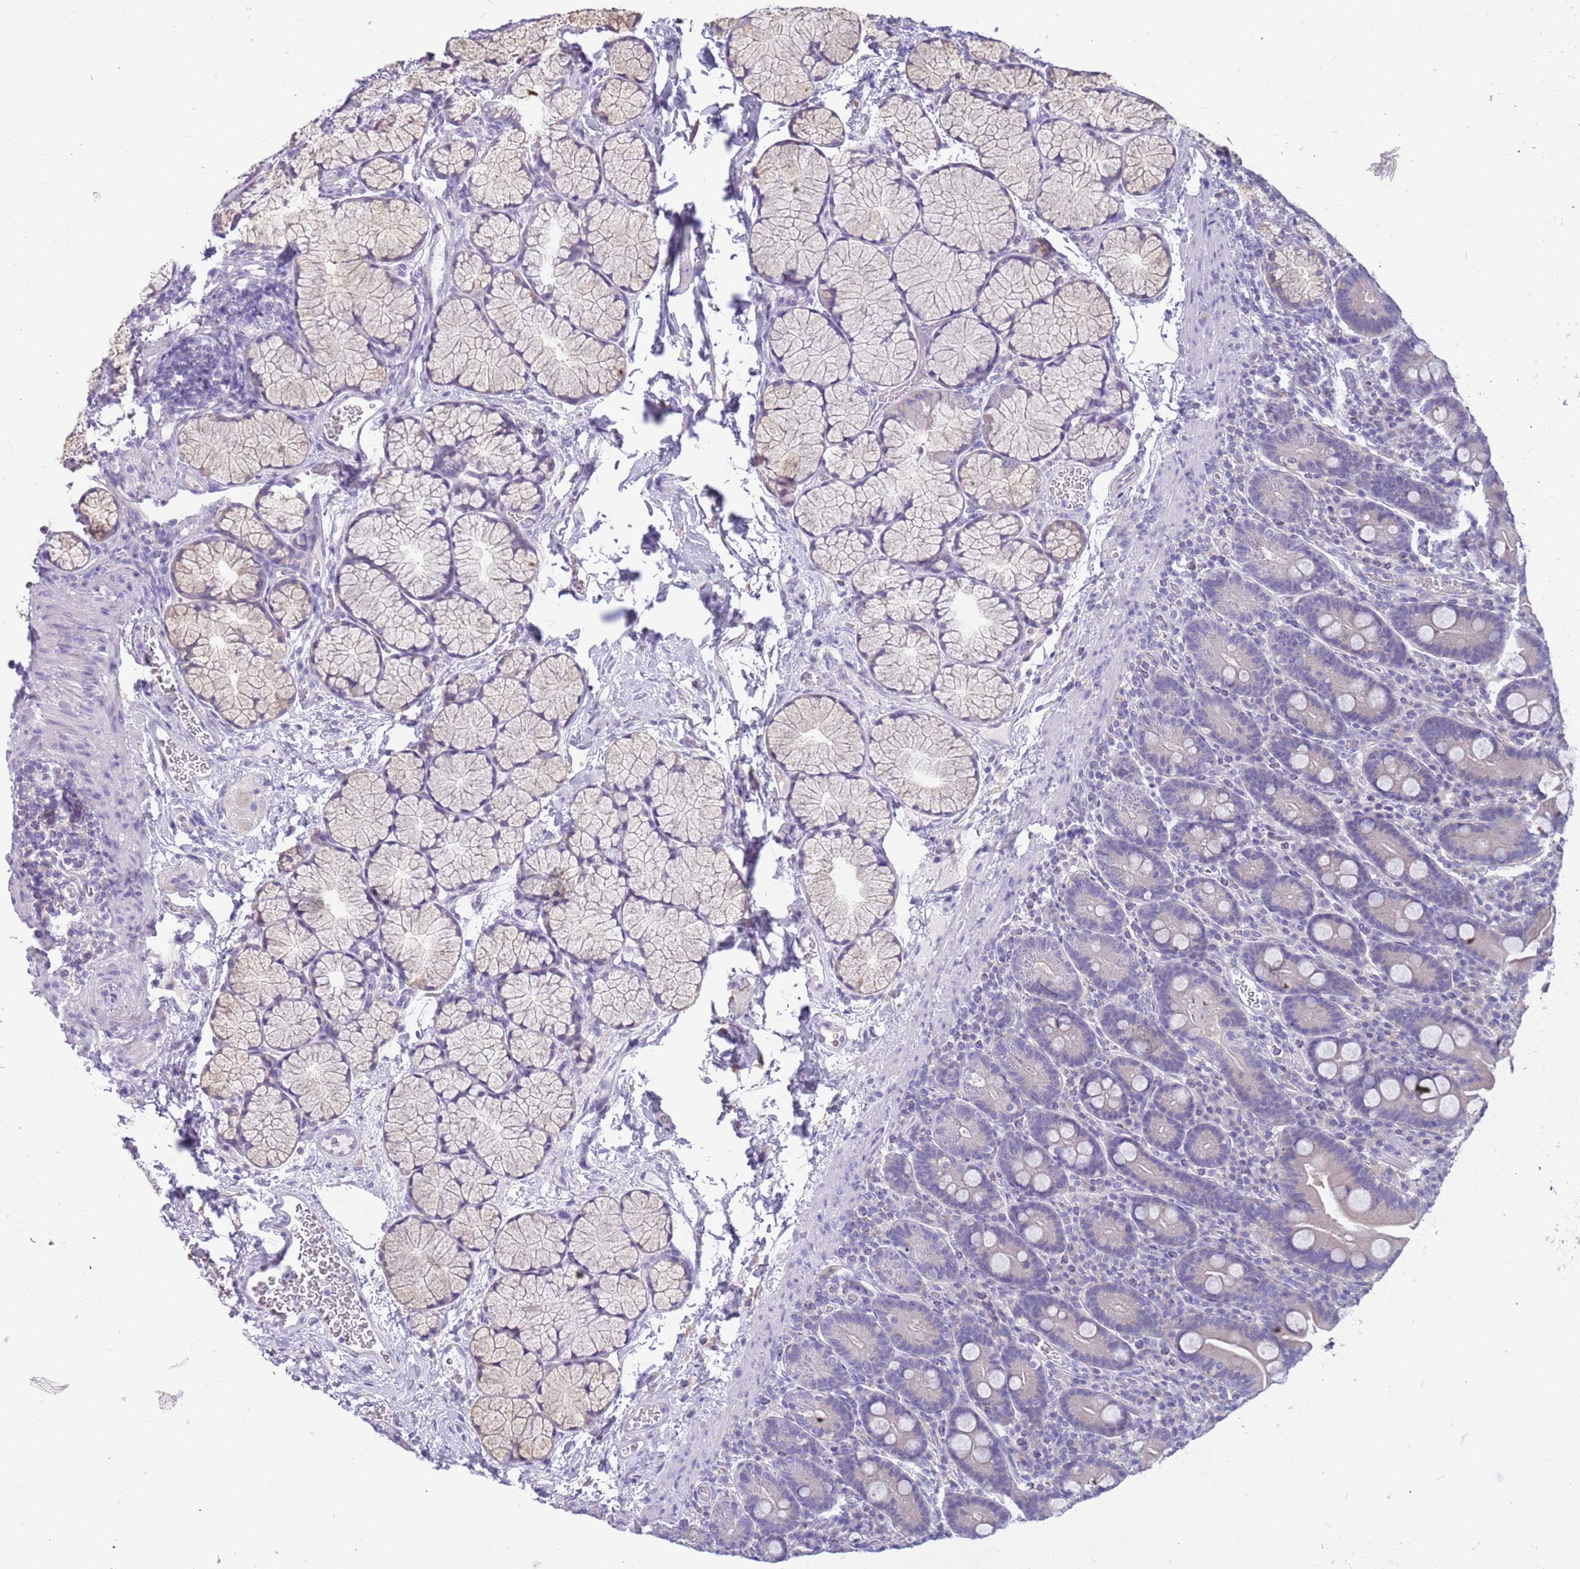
{"staining": {"intensity": "negative", "quantity": "none", "location": "none"}, "tissue": "duodenum", "cell_type": "Glandular cells", "image_type": "normal", "snomed": [{"axis": "morphology", "description": "Normal tissue, NOS"}, {"axis": "topography", "description": "Duodenum"}], "caption": "Immunohistochemistry image of unremarkable duodenum: human duodenum stained with DAB demonstrates no significant protein positivity in glandular cells.", "gene": "RHCG", "patient": {"sex": "male", "age": 35}}